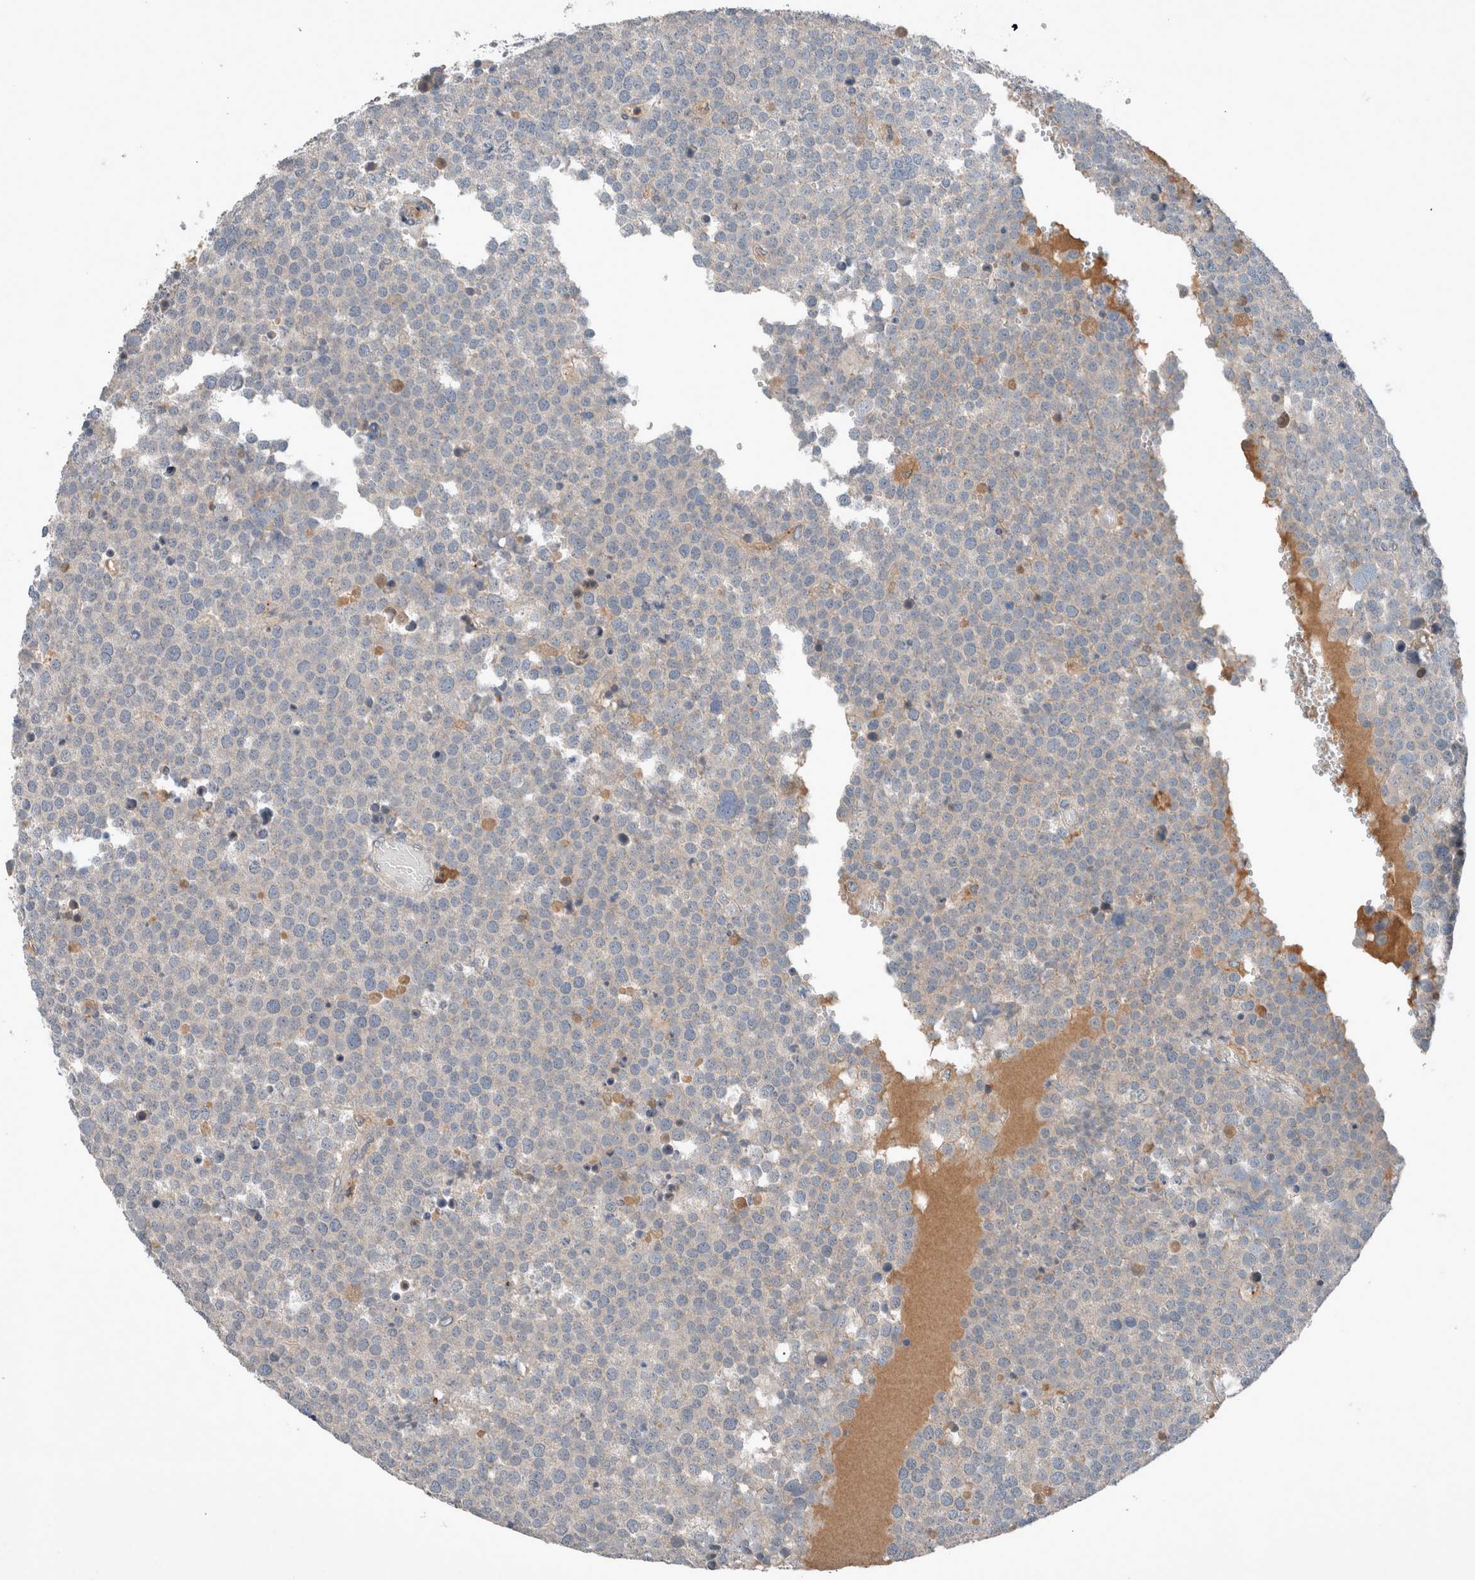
{"staining": {"intensity": "negative", "quantity": "none", "location": "none"}, "tissue": "testis cancer", "cell_type": "Tumor cells", "image_type": "cancer", "snomed": [{"axis": "morphology", "description": "Seminoma, NOS"}, {"axis": "topography", "description": "Testis"}], "caption": "IHC of testis cancer shows no staining in tumor cells. (Brightfield microscopy of DAB immunohistochemistry (IHC) at high magnification).", "gene": "UGCG", "patient": {"sex": "male", "age": 71}}